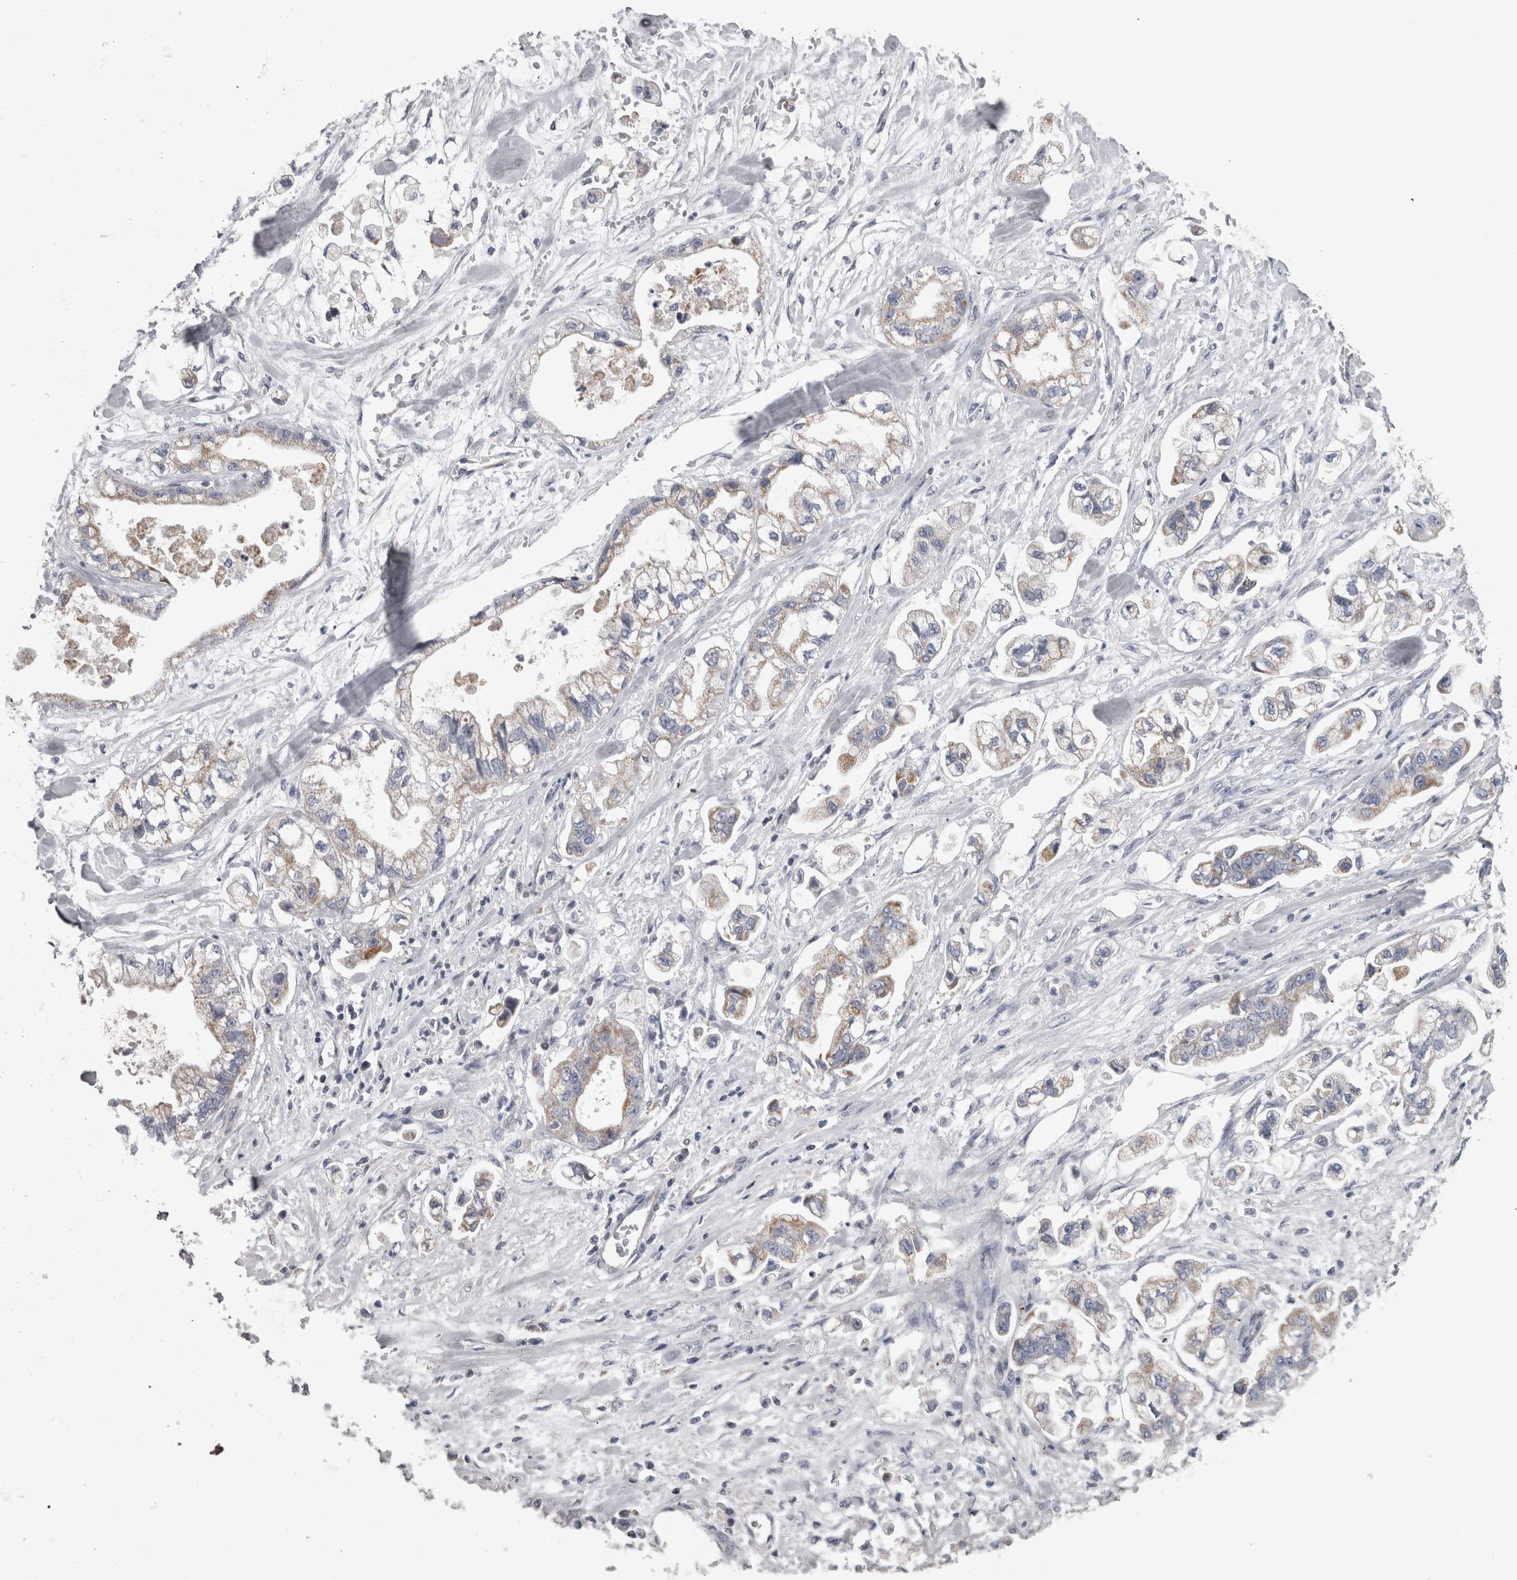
{"staining": {"intensity": "weak", "quantity": "<25%", "location": "cytoplasmic/membranous"}, "tissue": "stomach cancer", "cell_type": "Tumor cells", "image_type": "cancer", "snomed": [{"axis": "morphology", "description": "Normal tissue, NOS"}, {"axis": "morphology", "description": "Adenocarcinoma, NOS"}, {"axis": "topography", "description": "Stomach"}], "caption": "Tumor cells are negative for protein expression in human stomach adenocarcinoma.", "gene": "DBT", "patient": {"sex": "male", "age": 62}}